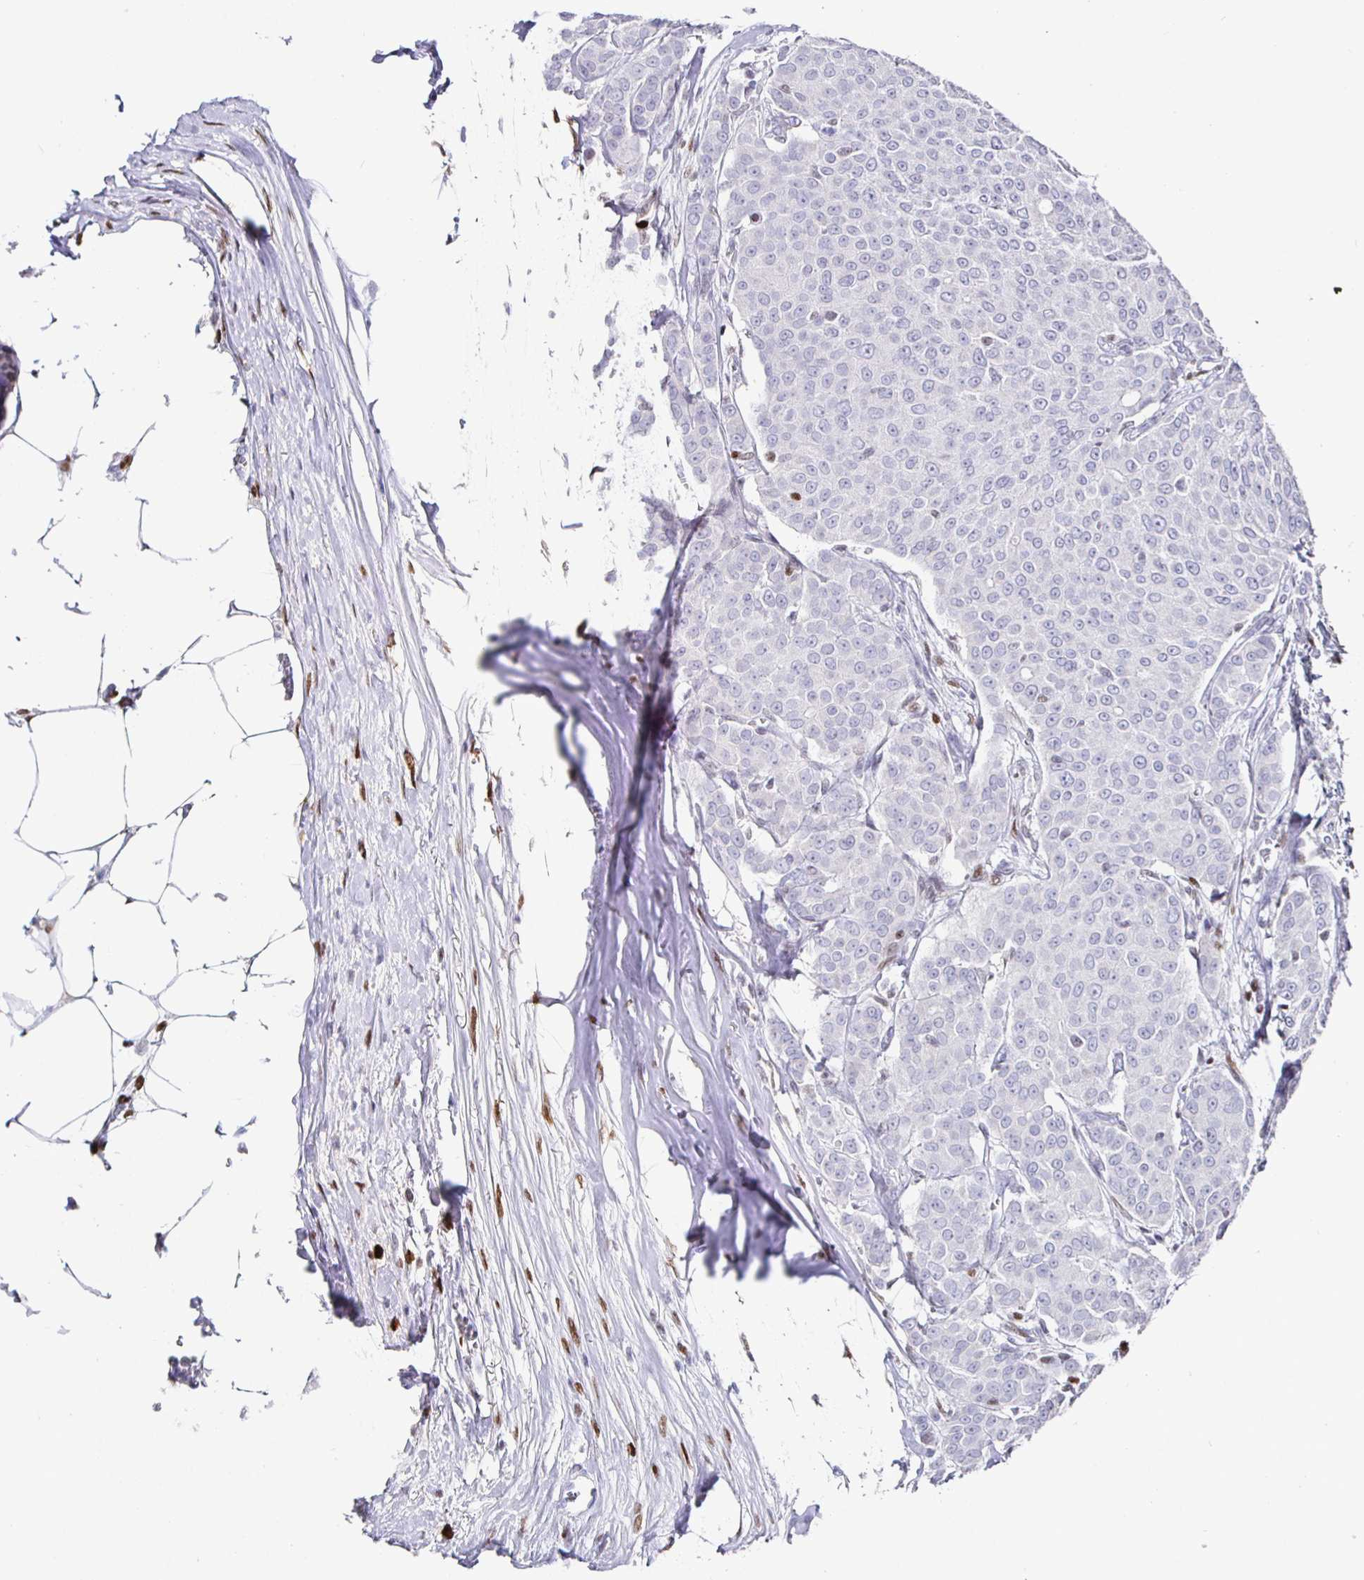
{"staining": {"intensity": "negative", "quantity": "none", "location": "none"}, "tissue": "breast cancer", "cell_type": "Tumor cells", "image_type": "cancer", "snomed": [{"axis": "morphology", "description": "Duct carcinoma"}, {"axis": "topography", "description": "Breast"}], "caption": "Image shows no significant protein positivity in tumor cells of intraductal carcinoma (breast). Brightfield microscopy of immunohistochemistry stained with DAB (3,3'-diaminobenzidine) (brown) and hematoxylin (blue), captured at high magnification.", "gene": "RUNX2", "patient": {"sex": "female", "age": 91}}